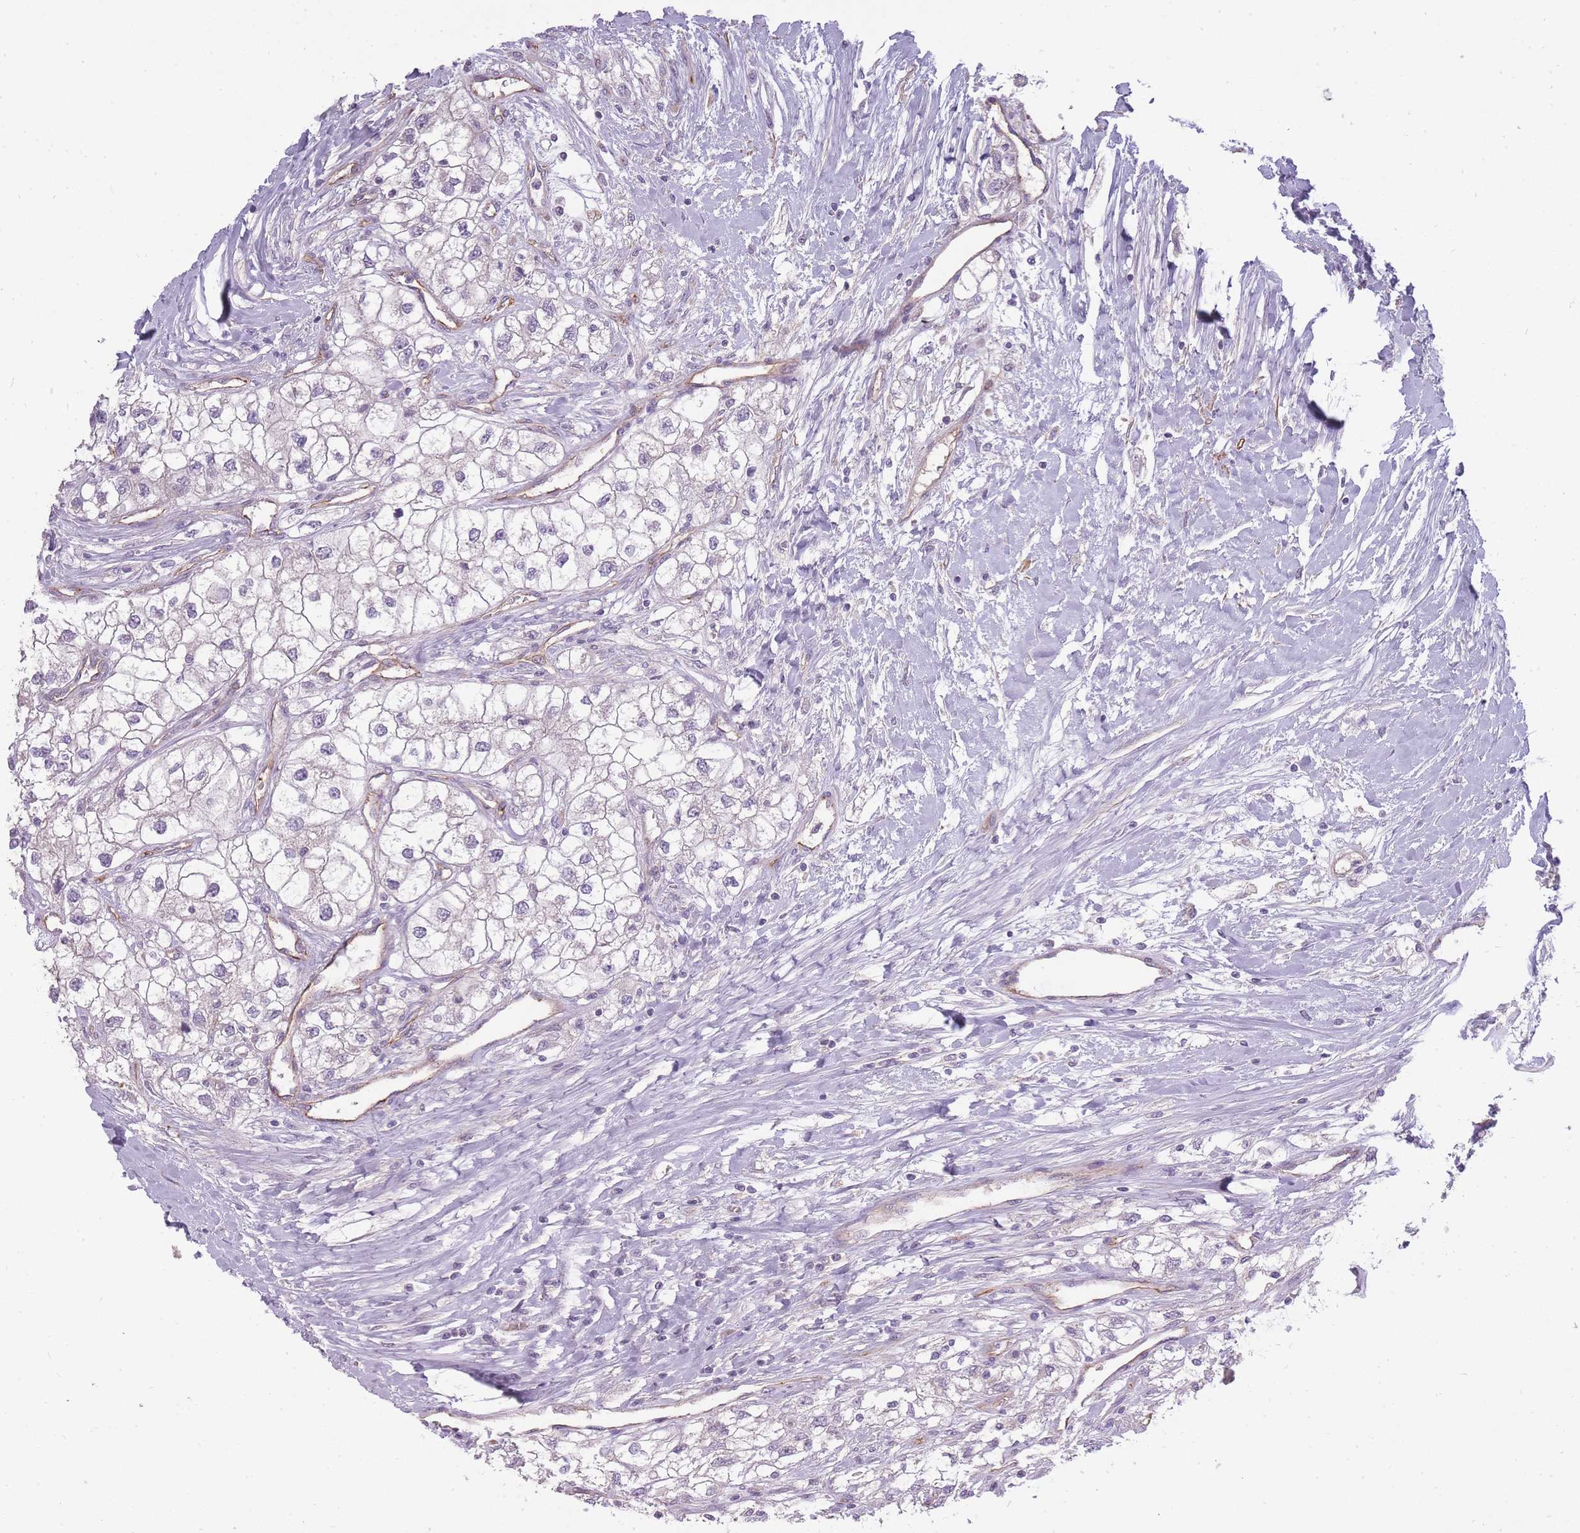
{"staining": {"intensity": "negative", "quantity": "none", "location": "none"}, "tissue": "renal cancer", "cell_type": "Tumor cells", "image_type": "cancer", "snomed": [{"axis": "morphology", "description": "Adenocarcinoma, NOS"}, {"axis": "topography", "description": "Kidney"}], "caption": "Tumor cells show no significant positivity in renal cancer.", "gene": "SLC8A2", "patient": {"sex": "male", "age": 59}}